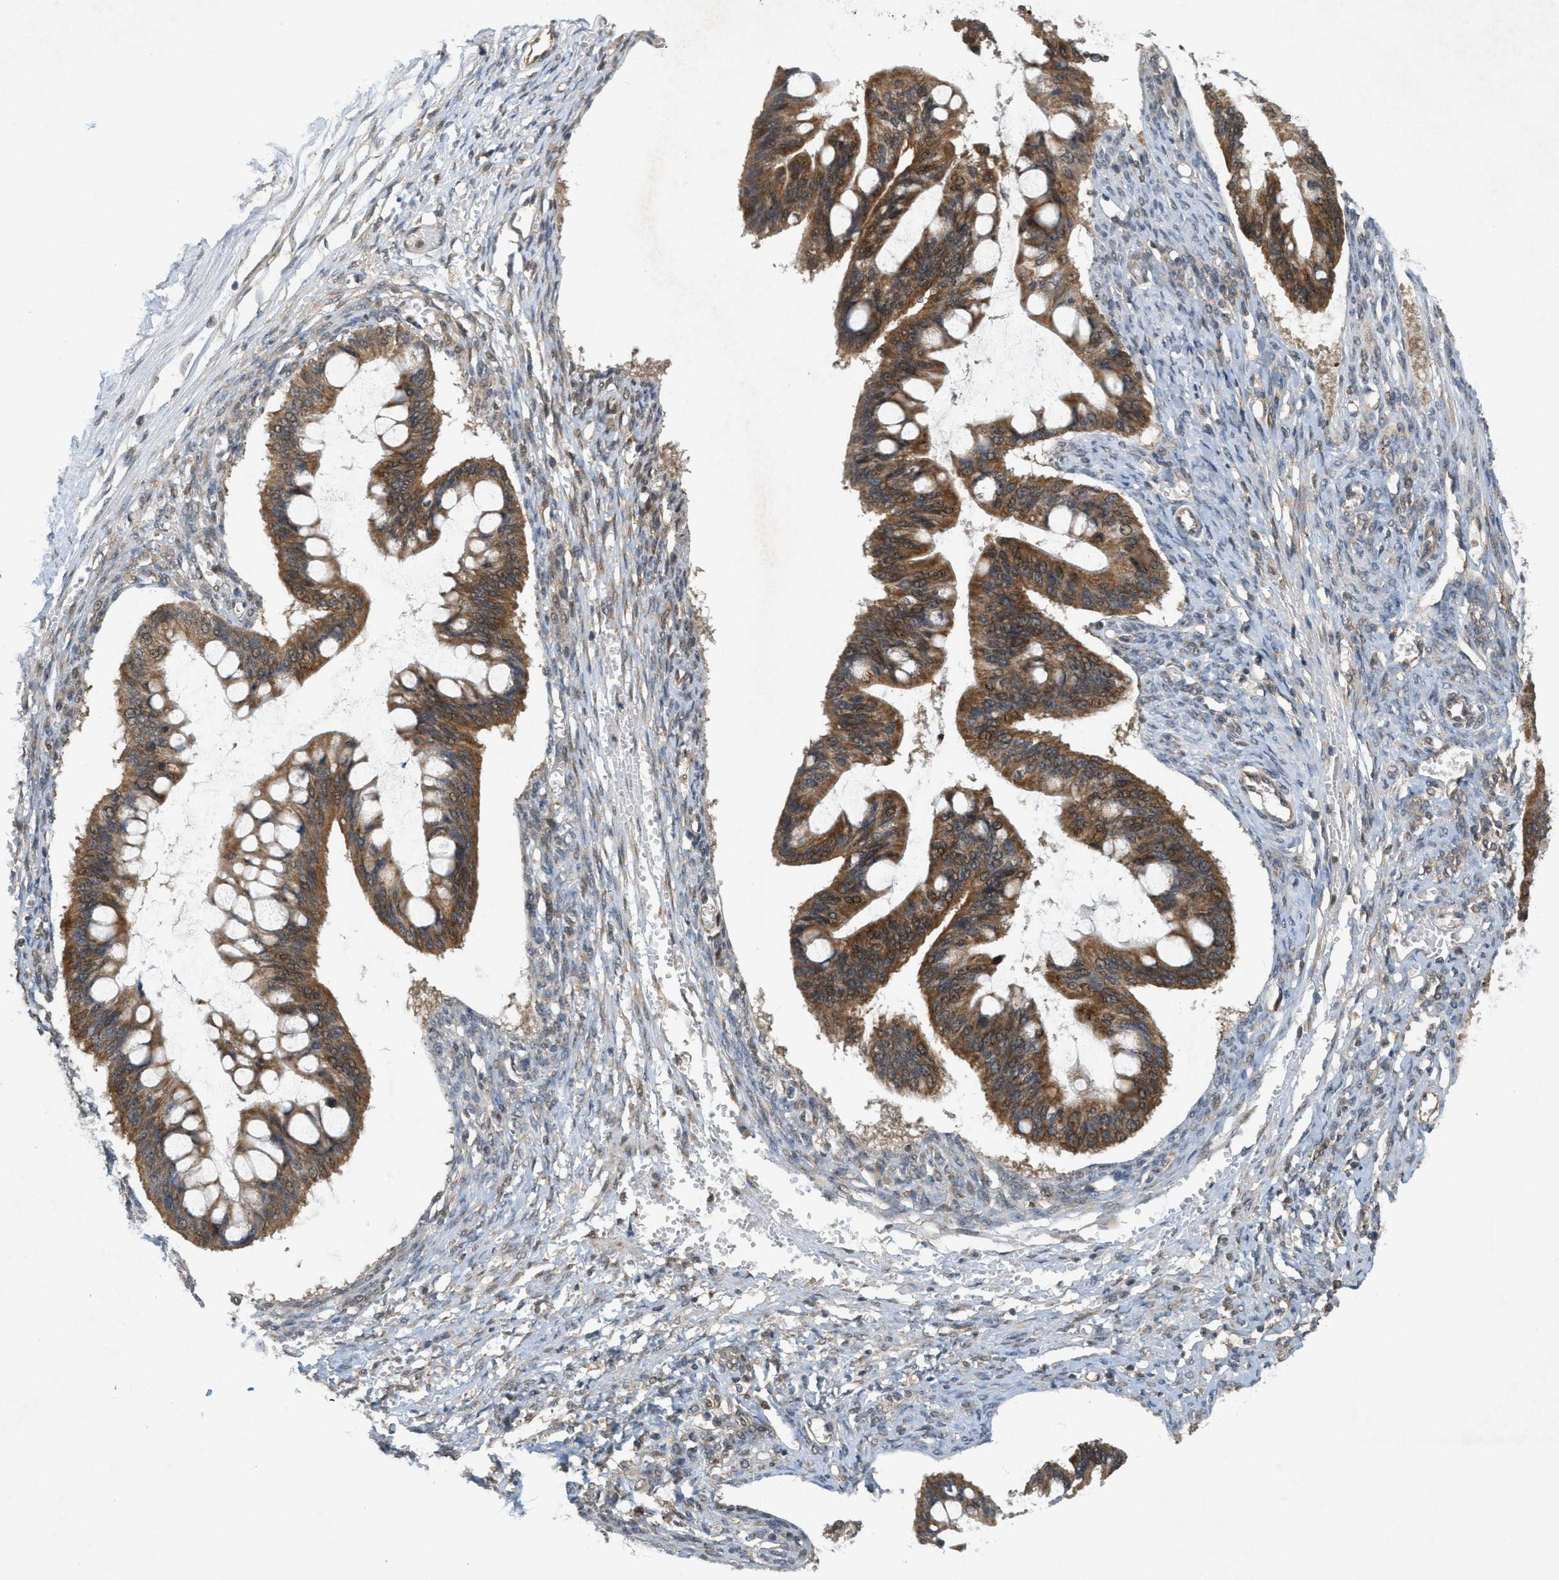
{"staining": {"intensity": "moderate", "quantity": ">75%", "location": "cytoplasmic/membranous"}, "tissue": "ovarian cancer", "cell_type": "Tumor cells", "image_type": "cancer", "snomed": [{"axis": "morphology", "description": "Cystadenocarcinoma, mucinous, NOS"}, {"axis": "topography", "description": "Ovary"}], "caption": "DAB immunohistochemical staining of human mucinous cystadenocarcinoma (ovarian) shows moderate cytoplasmic/membranous protein staining in approximately >75% of tumor cells. Immunohistochemistry (ihc) stains the protein of interest in brown and the nuclei are stained blue.", "gene": "PRKD1", "patient": {"sex": "female", "age": 73}}